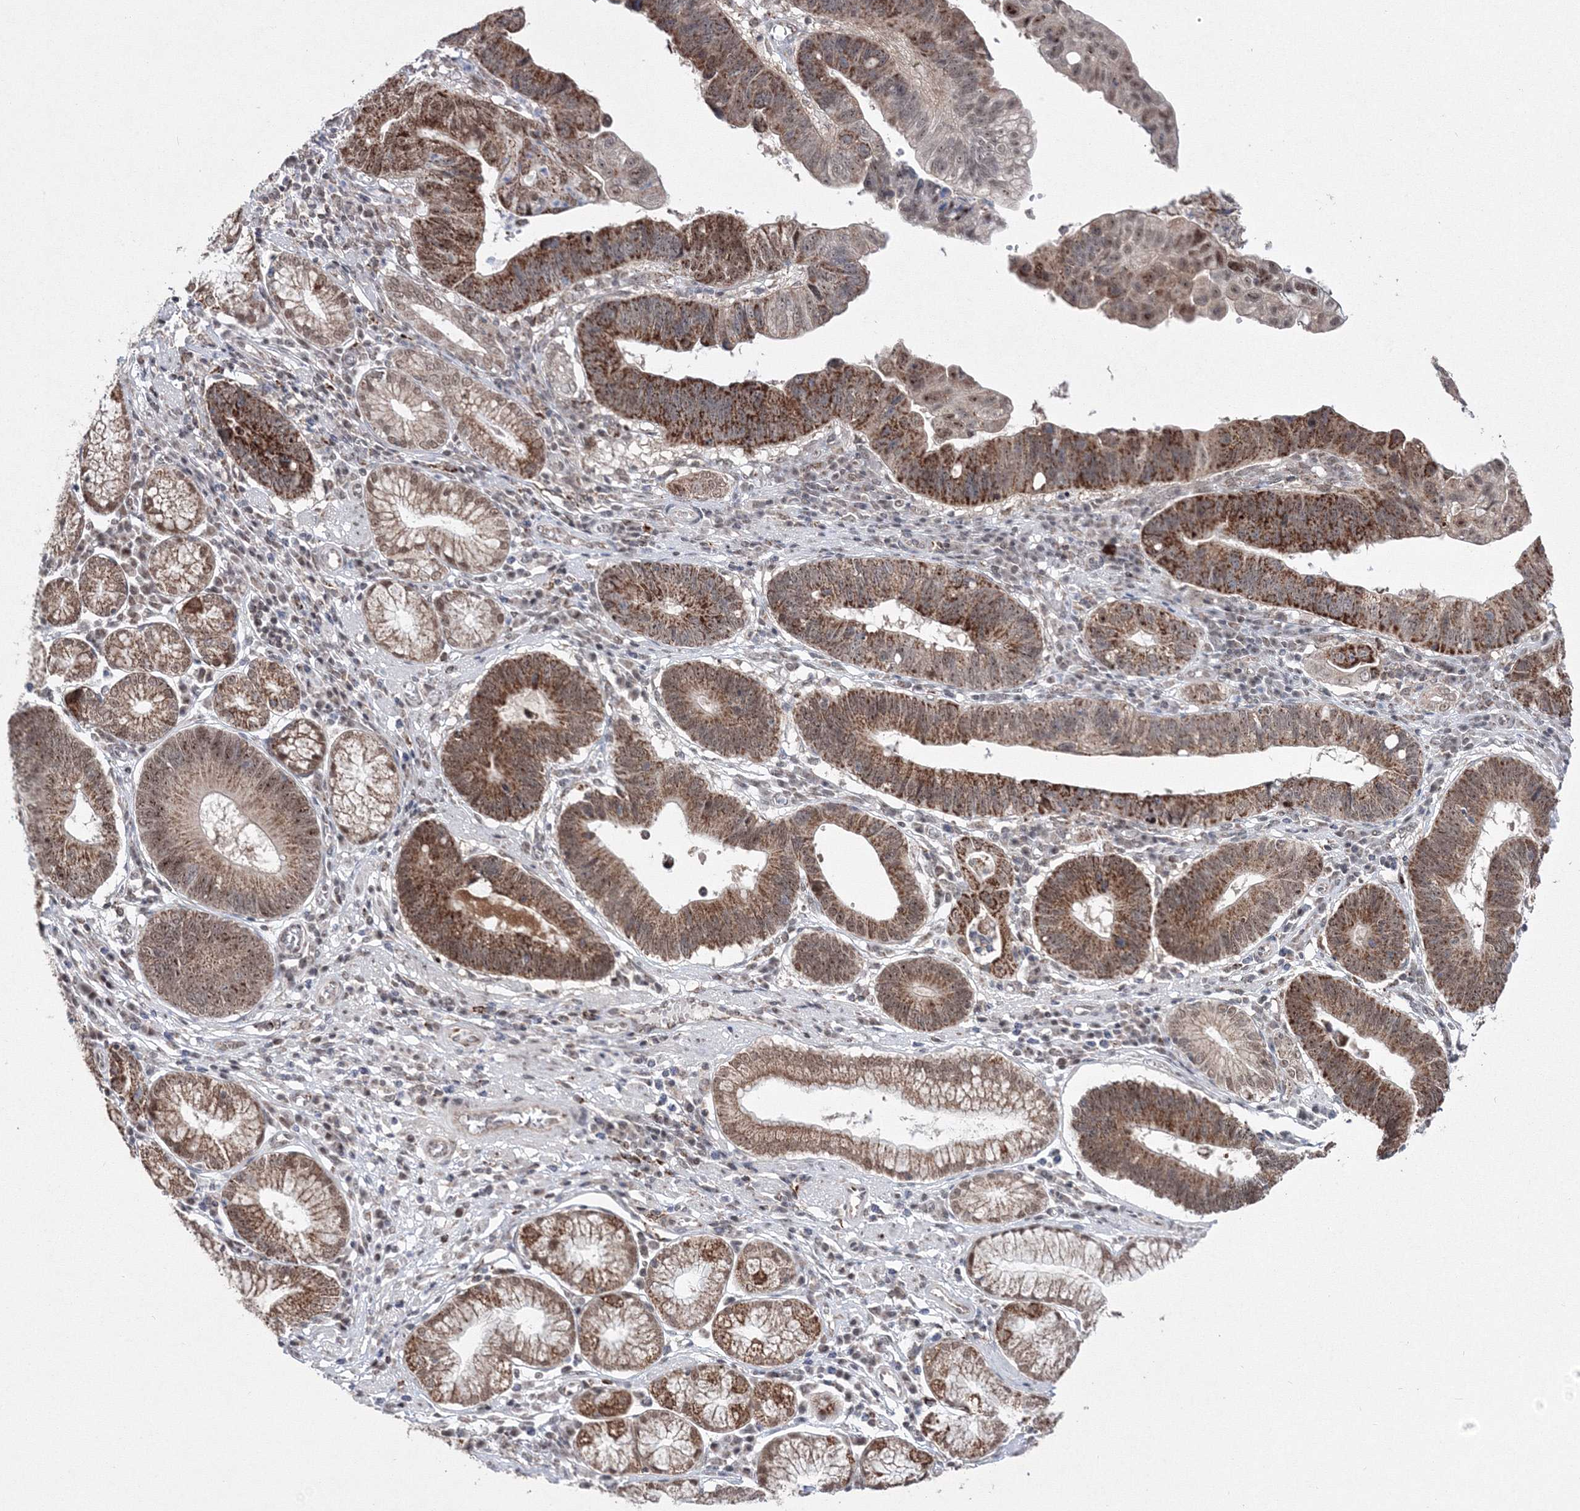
{"staining": {"intensity": "strong", "quantity": "25%-75%", "location": "cytoplasmic/membranous"}, "tissue": "stomach cancer", "cell_type": "Tumor cells", "image_type": "cancer", "snomed": [{"axis": "morphology", "description": "Adenocarcinoma, NOS"}, {"axis": "topography", "description": "Stomach"}], "caption": "An image of human stomach cancer stained for a protein reveals strong cytoplasmic/membranous brown staining in tumor cells.", "gene": "GRSF1", "patient": {"sex": "male", "age": 59}}